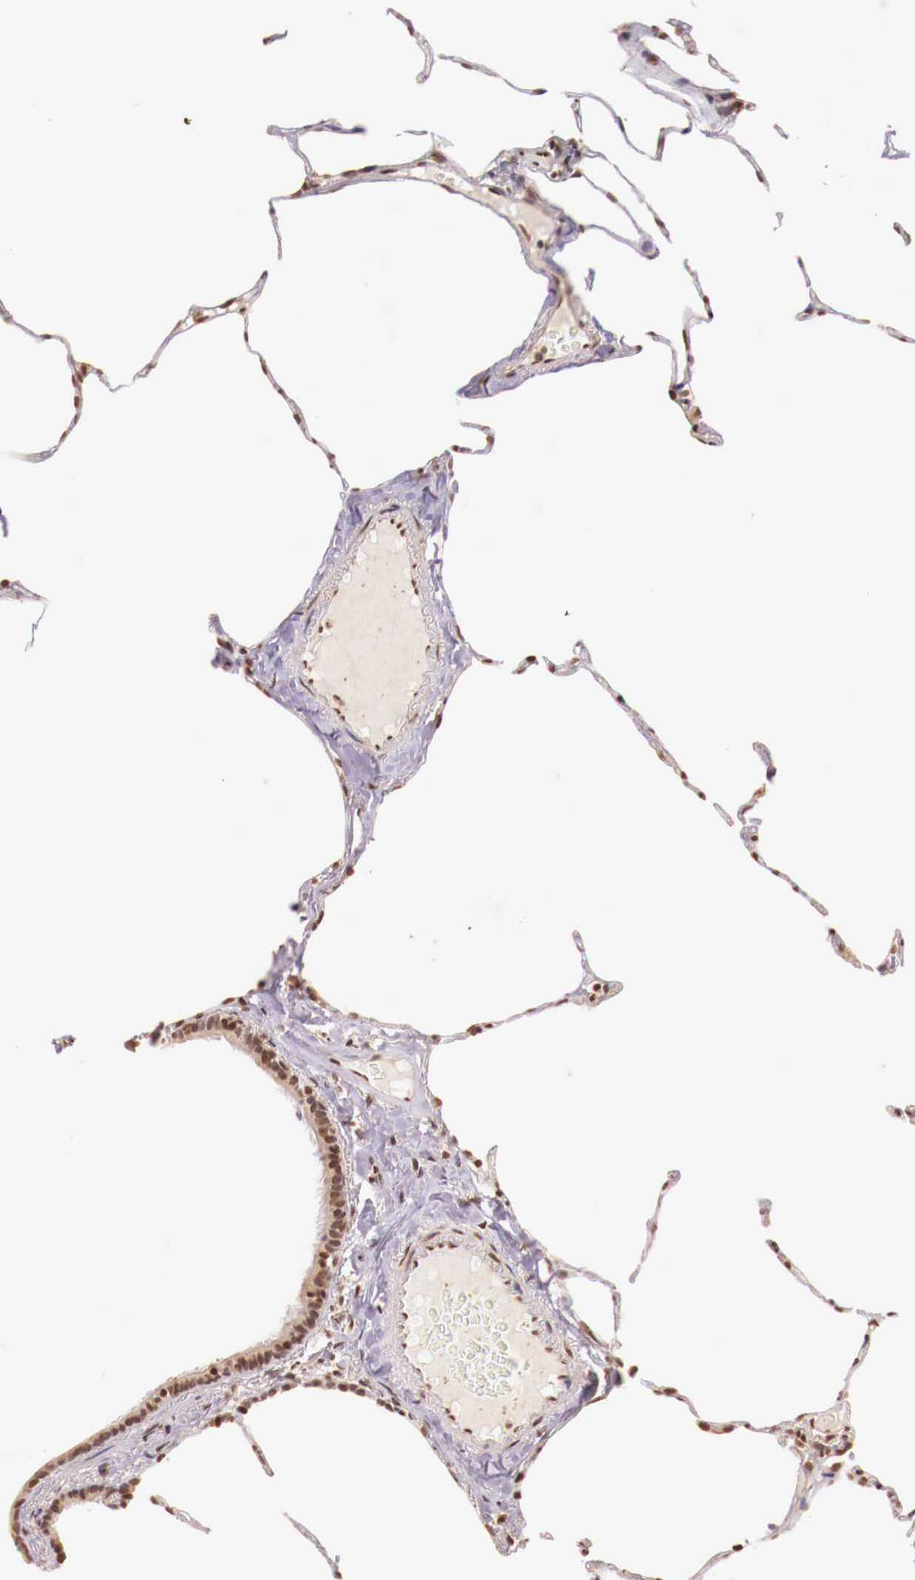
{"staining": {"intensity": "moderate", "quantity": ">75%", "location": "nuclear"}, "tissue": "lung", "cell_type": "Alveolar cells", "image_type": "normal", "snomed": [{"axis": "morphology", "description": "Normal tissue, NOS"}, {"axis": "topography", "description": "Lung"}], "caption": "DAB (3,3'-diaminobenzidine) immunohistochemical staining of normal lung shows moderate nuclear protein staining in approximately >75% of alveolar cells.", "gene": "SP1", "patient": {"sex": "female", "age": 75}}